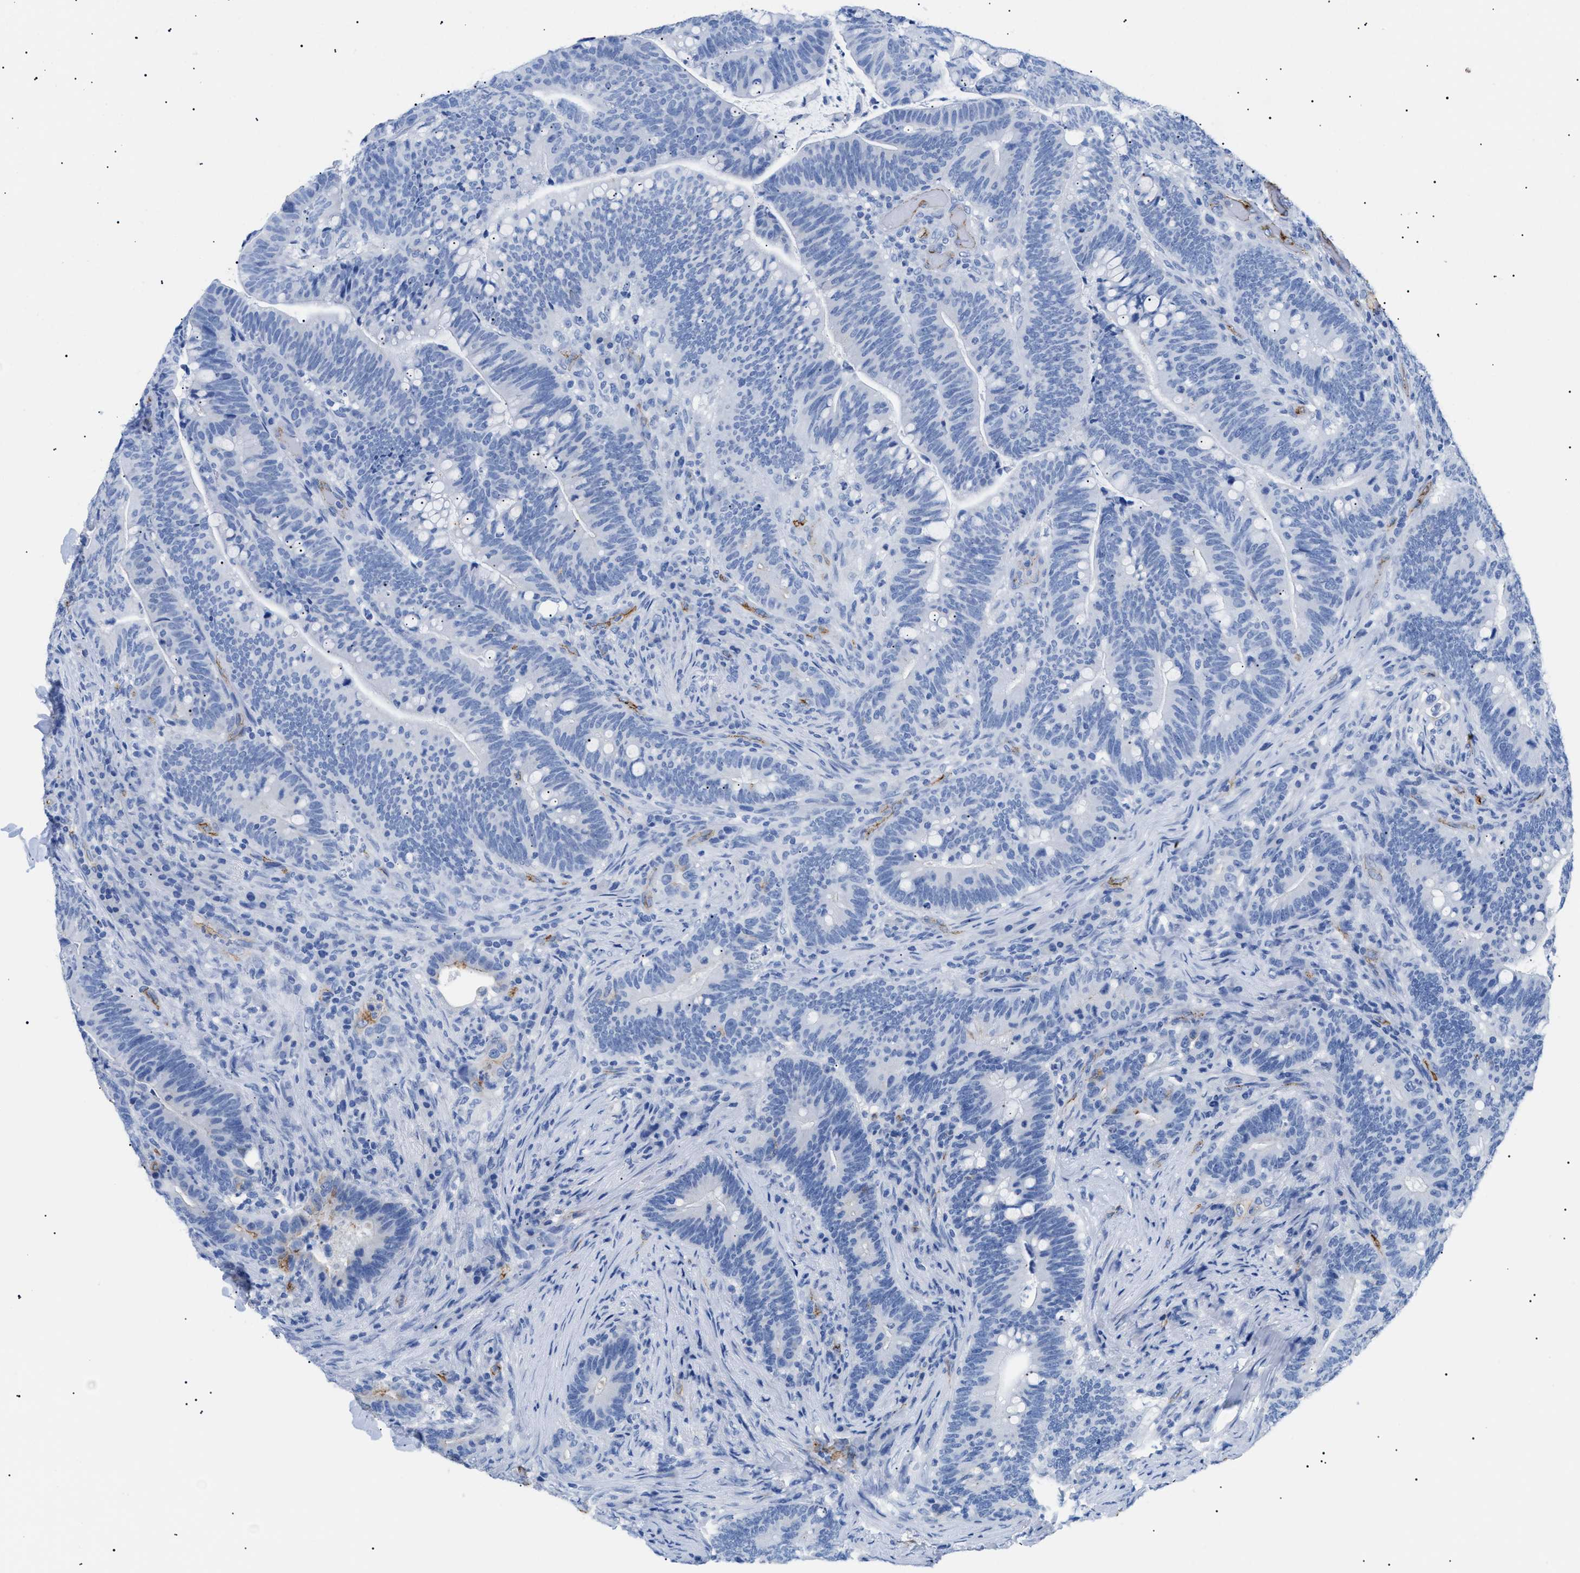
{"staining": {"intensity": "negative", "quantity": "none", "location": "none"}, "tissue": "colorectal cancer", "cell_type": "Tumor cells", "image_type": "cancer", "snomed": [{"axis": "morphology", "description": "Normal tissue, NOS"}, {"axis": "morphology", "description": "Adenocarcinoma, NOS"}, {"axis": "topography", "description": "Colon"}], "caption": "High power microscopy image of an immunohistochemistry image of adenocarcinoma (colorectal), revealing no significant expression in tumor cells.", "gene": "PODXL", "patient": {"sex": "female", "age": 66}}